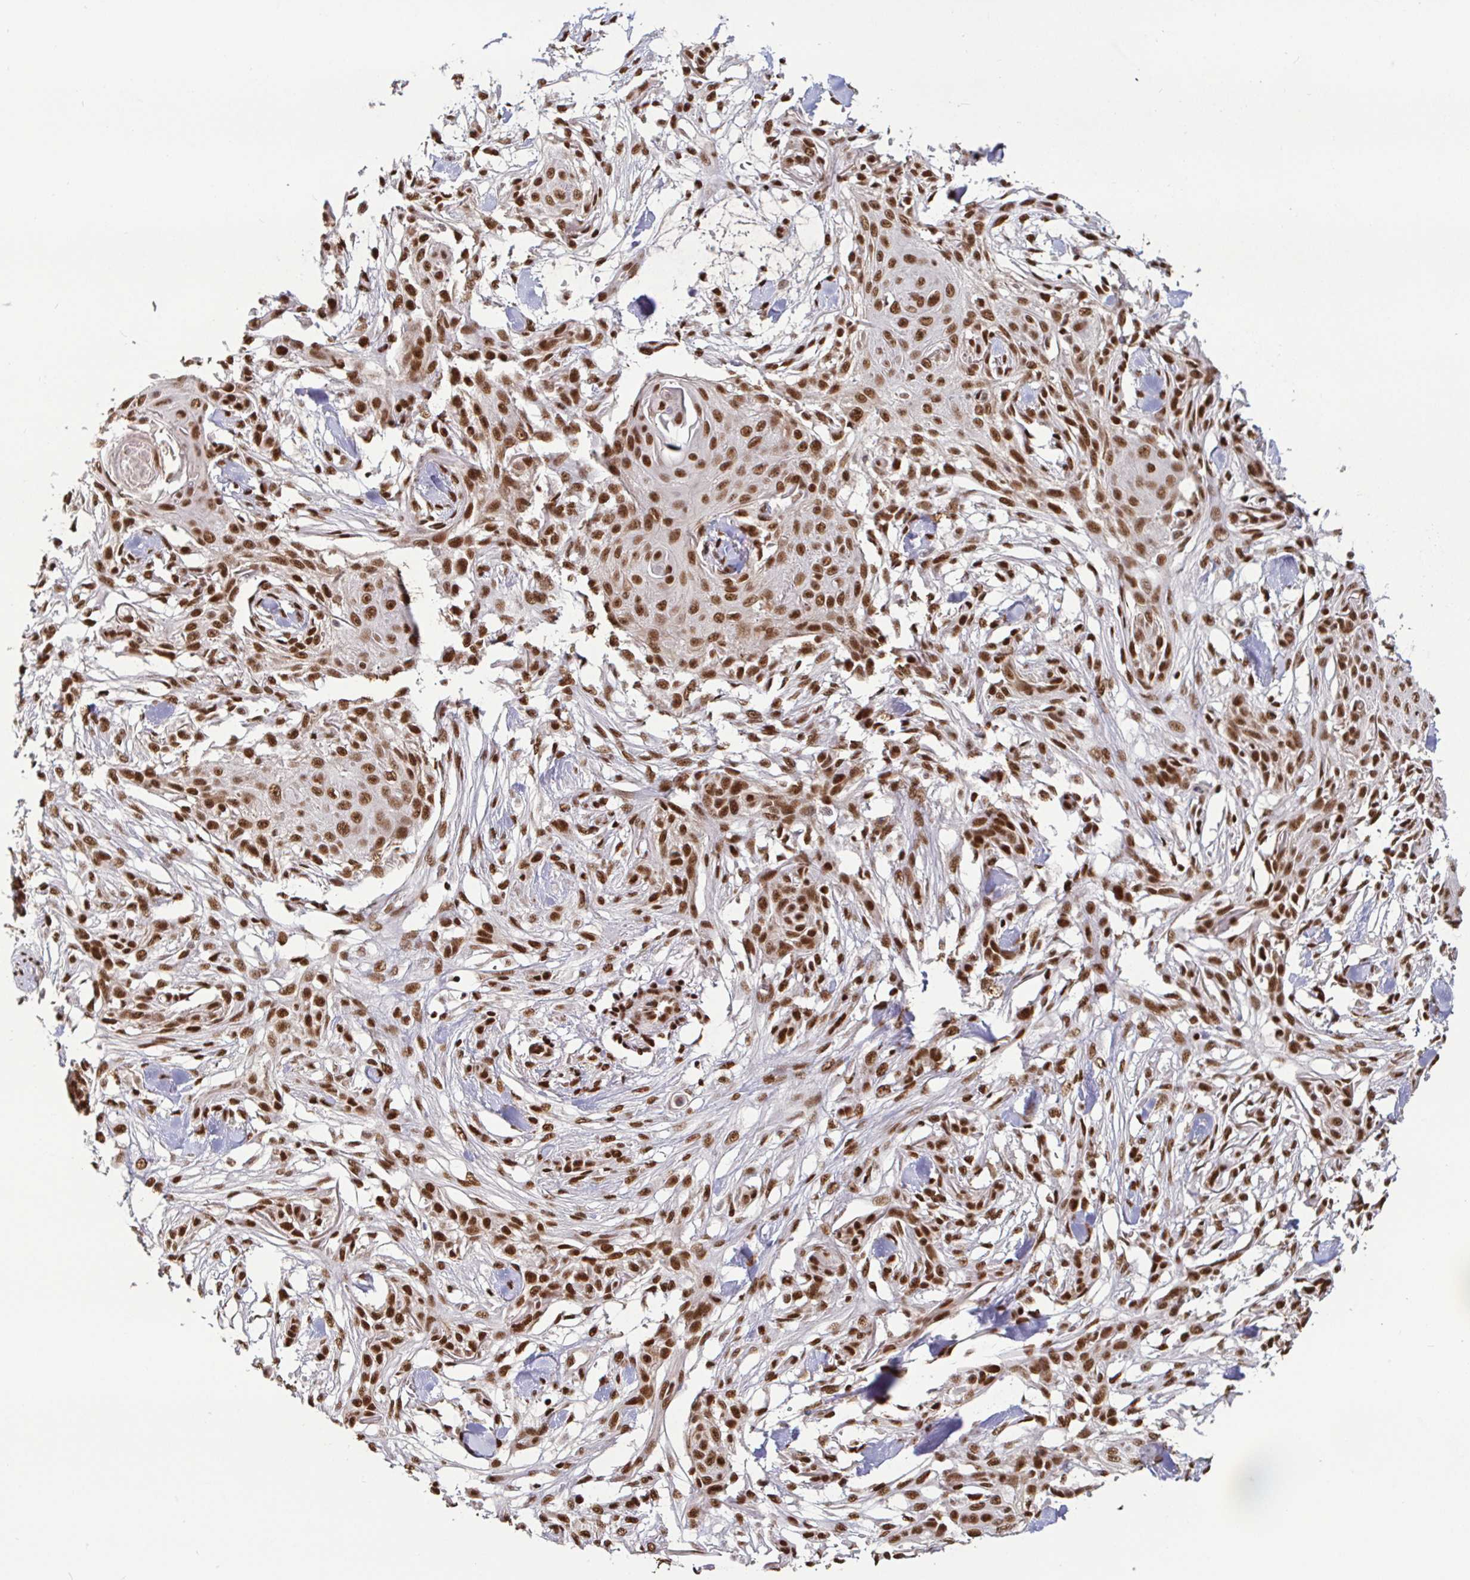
{"staining": {"intensity": "moderate", "quantity": ">75%", "location": "nuclear"}, "tissue": "skin cancer", "cell_type": "Tumor cells", "image_type": "cancer", "snomed": [{"axis": "morphology", "description": "Squamous cell carcinoma, NOS"}, {"axis": "topography", "description": "Skin"}], "caption": "A brown stain highlights moderate nuclear staining of a protein in skin cancer tumor cells. (DAB IHC with brightfield microscopy, high magnification).", "gene": "SP3", "patient": {"sex": "female", "age": 59}}